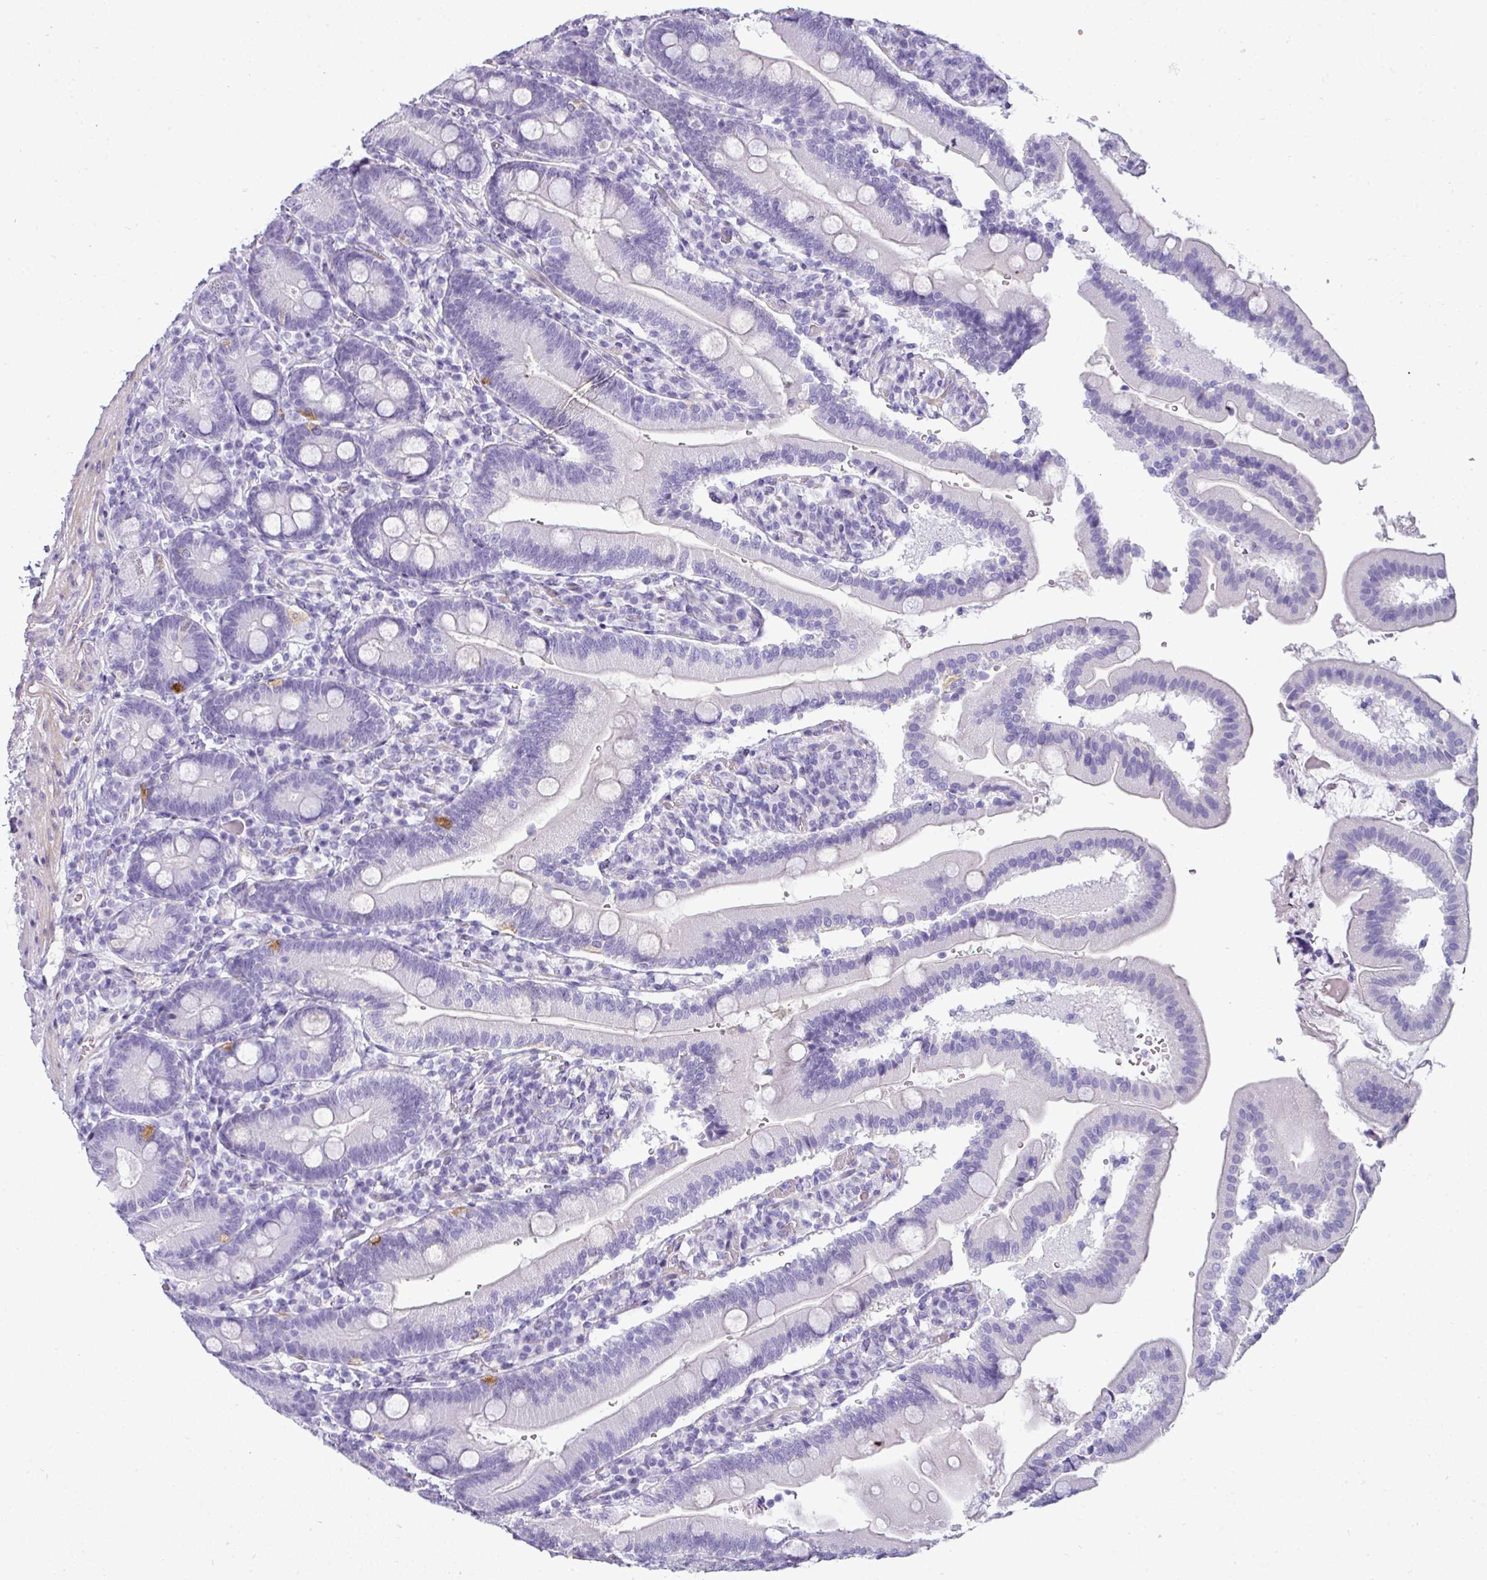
{"staining": {"intensity": "moderate", "quantity": "<25%", "location": "cytoplasmic/membranous"}, "tissue": "duodenum", "cell_type": "Glandular cells", "image_type": "normal", "snomed": [{"axis": "morphology", "description": "Normal tissue, NOS"}, {"axis": "topography", "description": "Duodenum"}], "caption": "A brown stain highlights moderate cytoplasmic/membranous staining of a protein in glandular cells of unremarkable duodenum.", "gene": "VCX2", "patient": {"sex": "female", "age": 67}}